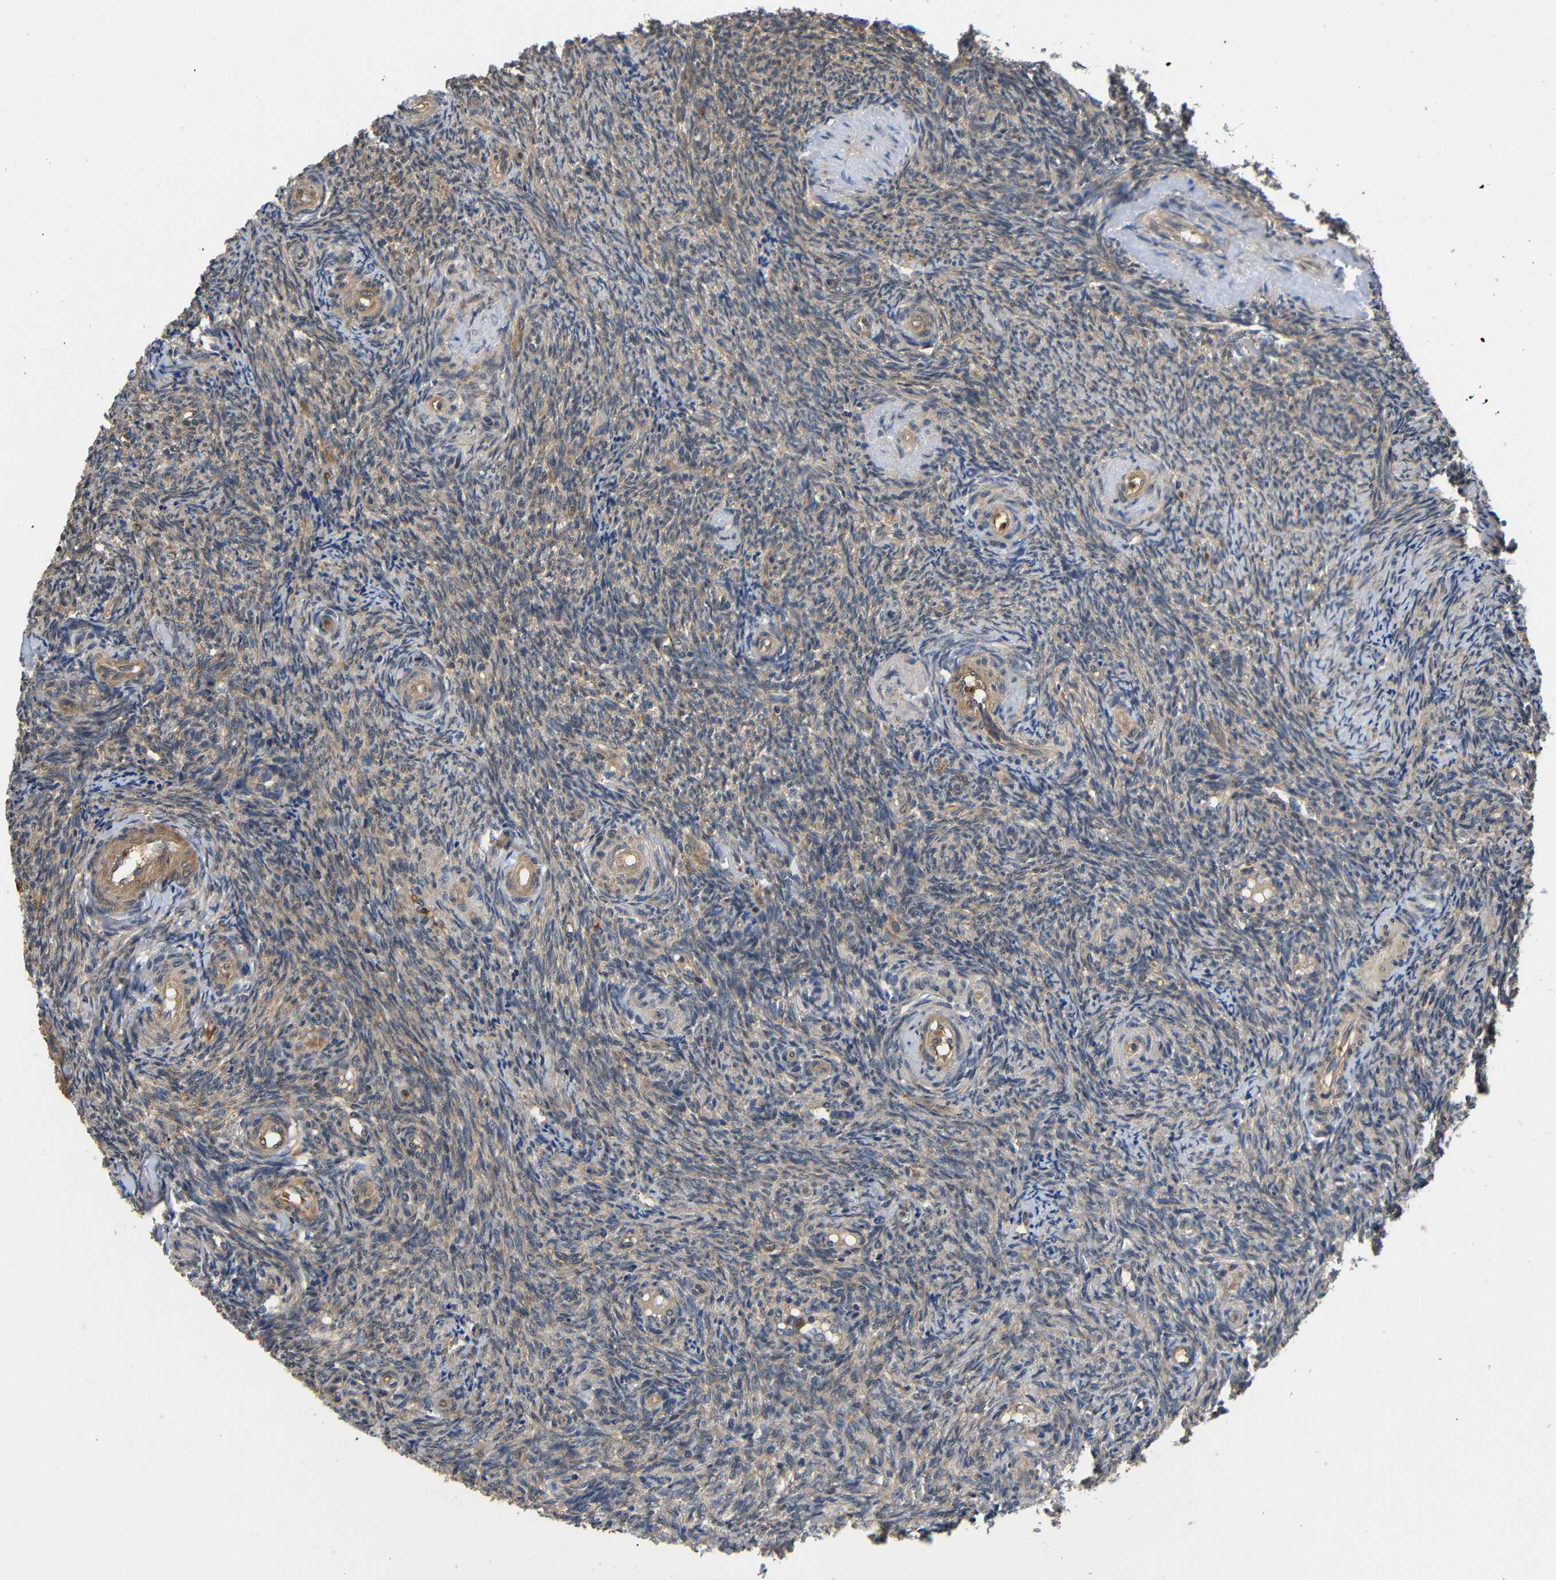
{"staining": {"intensity": "moderate", "quantity": ">75%", "location": "cytoplasmic/membranous"}, "tissue": "ovary", "cell_type": "Ovarian stroma cells", "image_type": "normal", "snomed": [{"axis": "morphology", "description": "Normal tissue, NOS"}, {"axis": "topography", "description": "Ovary"}], "caption": "Brown immunohistochemical staining in unremarkable human ovary exhibits moderate cytoplasmic/membranous expression in about >75% of ovarian stroma cells.", "gene": "DDR1", "patient": {"sex": "female", "age": 41}}